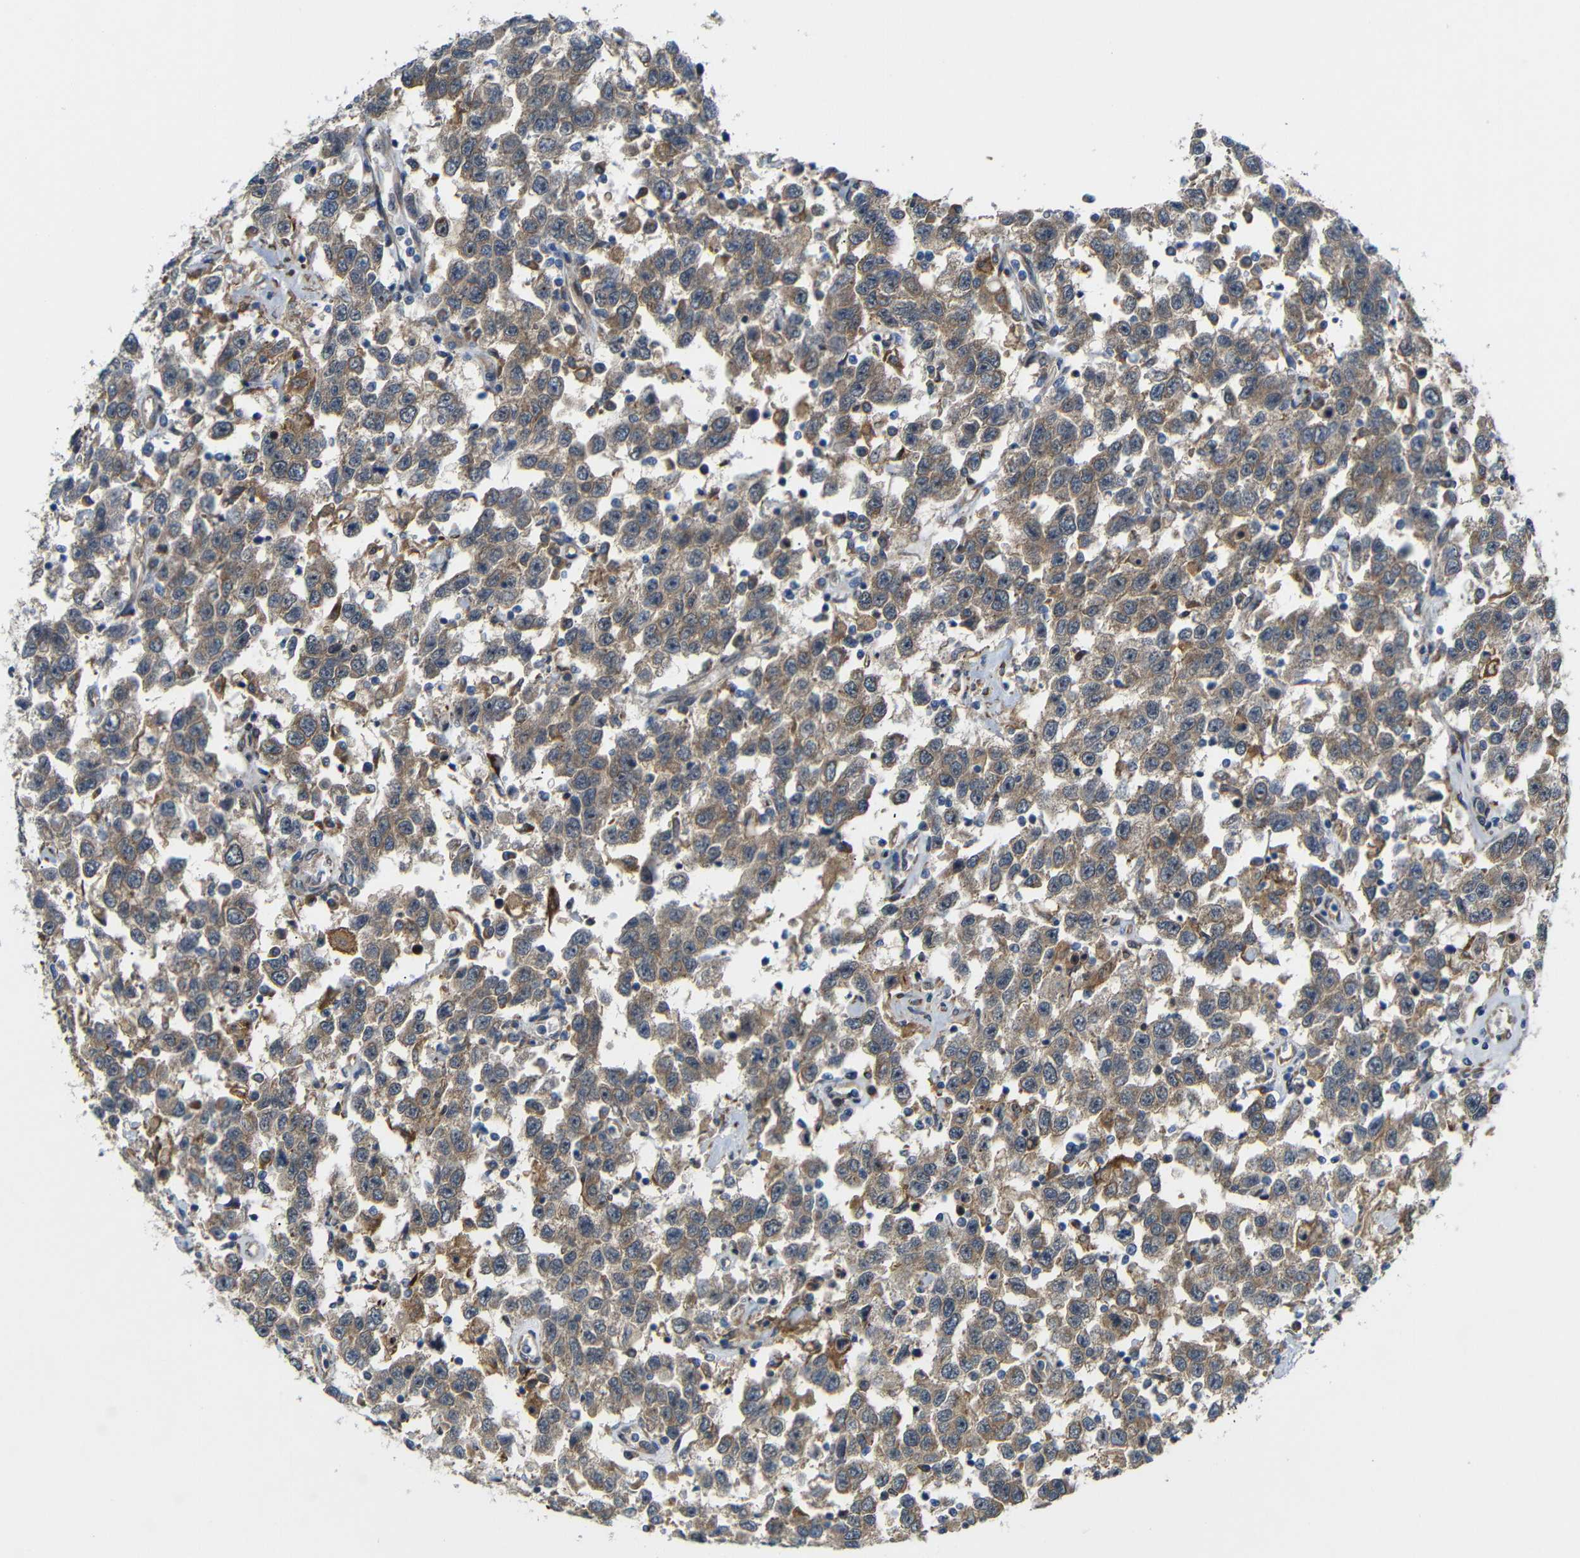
{"staining": {"intensity": "moderate", "quantity": ">75%", "location": "cytoplasmic/membranous"}, "tissue": "testis cancer", "cell_type": "Tumor cells", "image_type": "cancer", "snomed": [{"axis": "morphology", "description": "Seminoma, NOS"}, {"axis": "topography", "description": "Testis"}], "caption": "IHC micrograph of neoplastic tissue: testis cancer stained using IHC demonstrates medium levels of moderate protein expression localized specifically in the cytoplasmic/membranous of tumor cells, appearing as a cytoplasmic/membranous brown color.", "gene": "P3H2", "patient": {"sex": "male", "age": 41}}